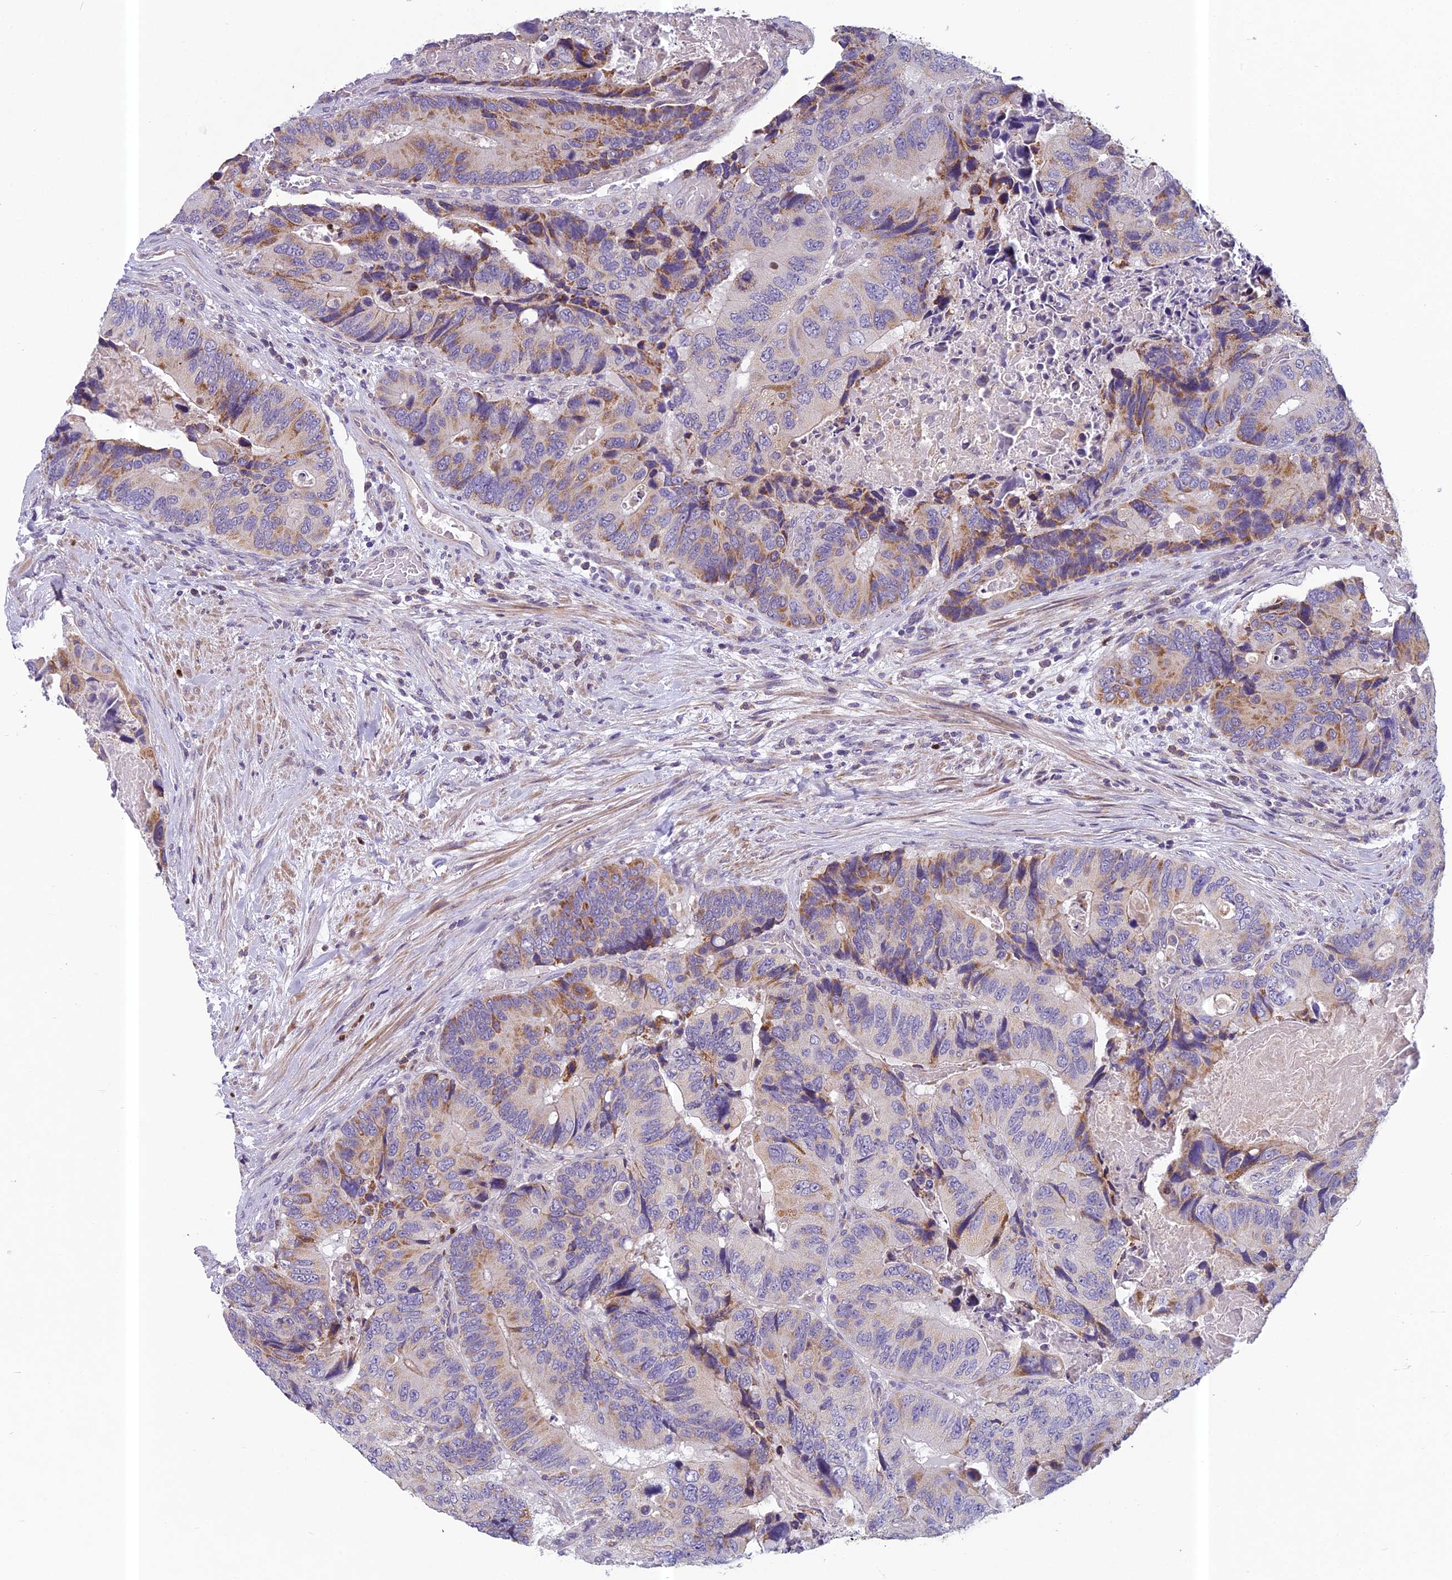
{"staining": {"intensity": "moderate", "quantity": "25%-75%", "location": "cytoplasmic/membranous"}, "tissue": "colorectal cancer", "cell_type": "Tumor cells", "image_type": "cancer", "snomed": [{"axis": "morphology", "description": "Adenocarcinoma, NOS"}, {"axis": "topography", "description": "Colon"}], "caption": "Immunohistochemistry photomicrograph of colorectal cancer stained for a protein (brown), which demonstrates medium levels of moderate cytoplasmic/membranous staining in about 25%-75% of tumor cells.", "gene": "ENSG00000188897", "patient": {"sex": "male", "age": 84}}